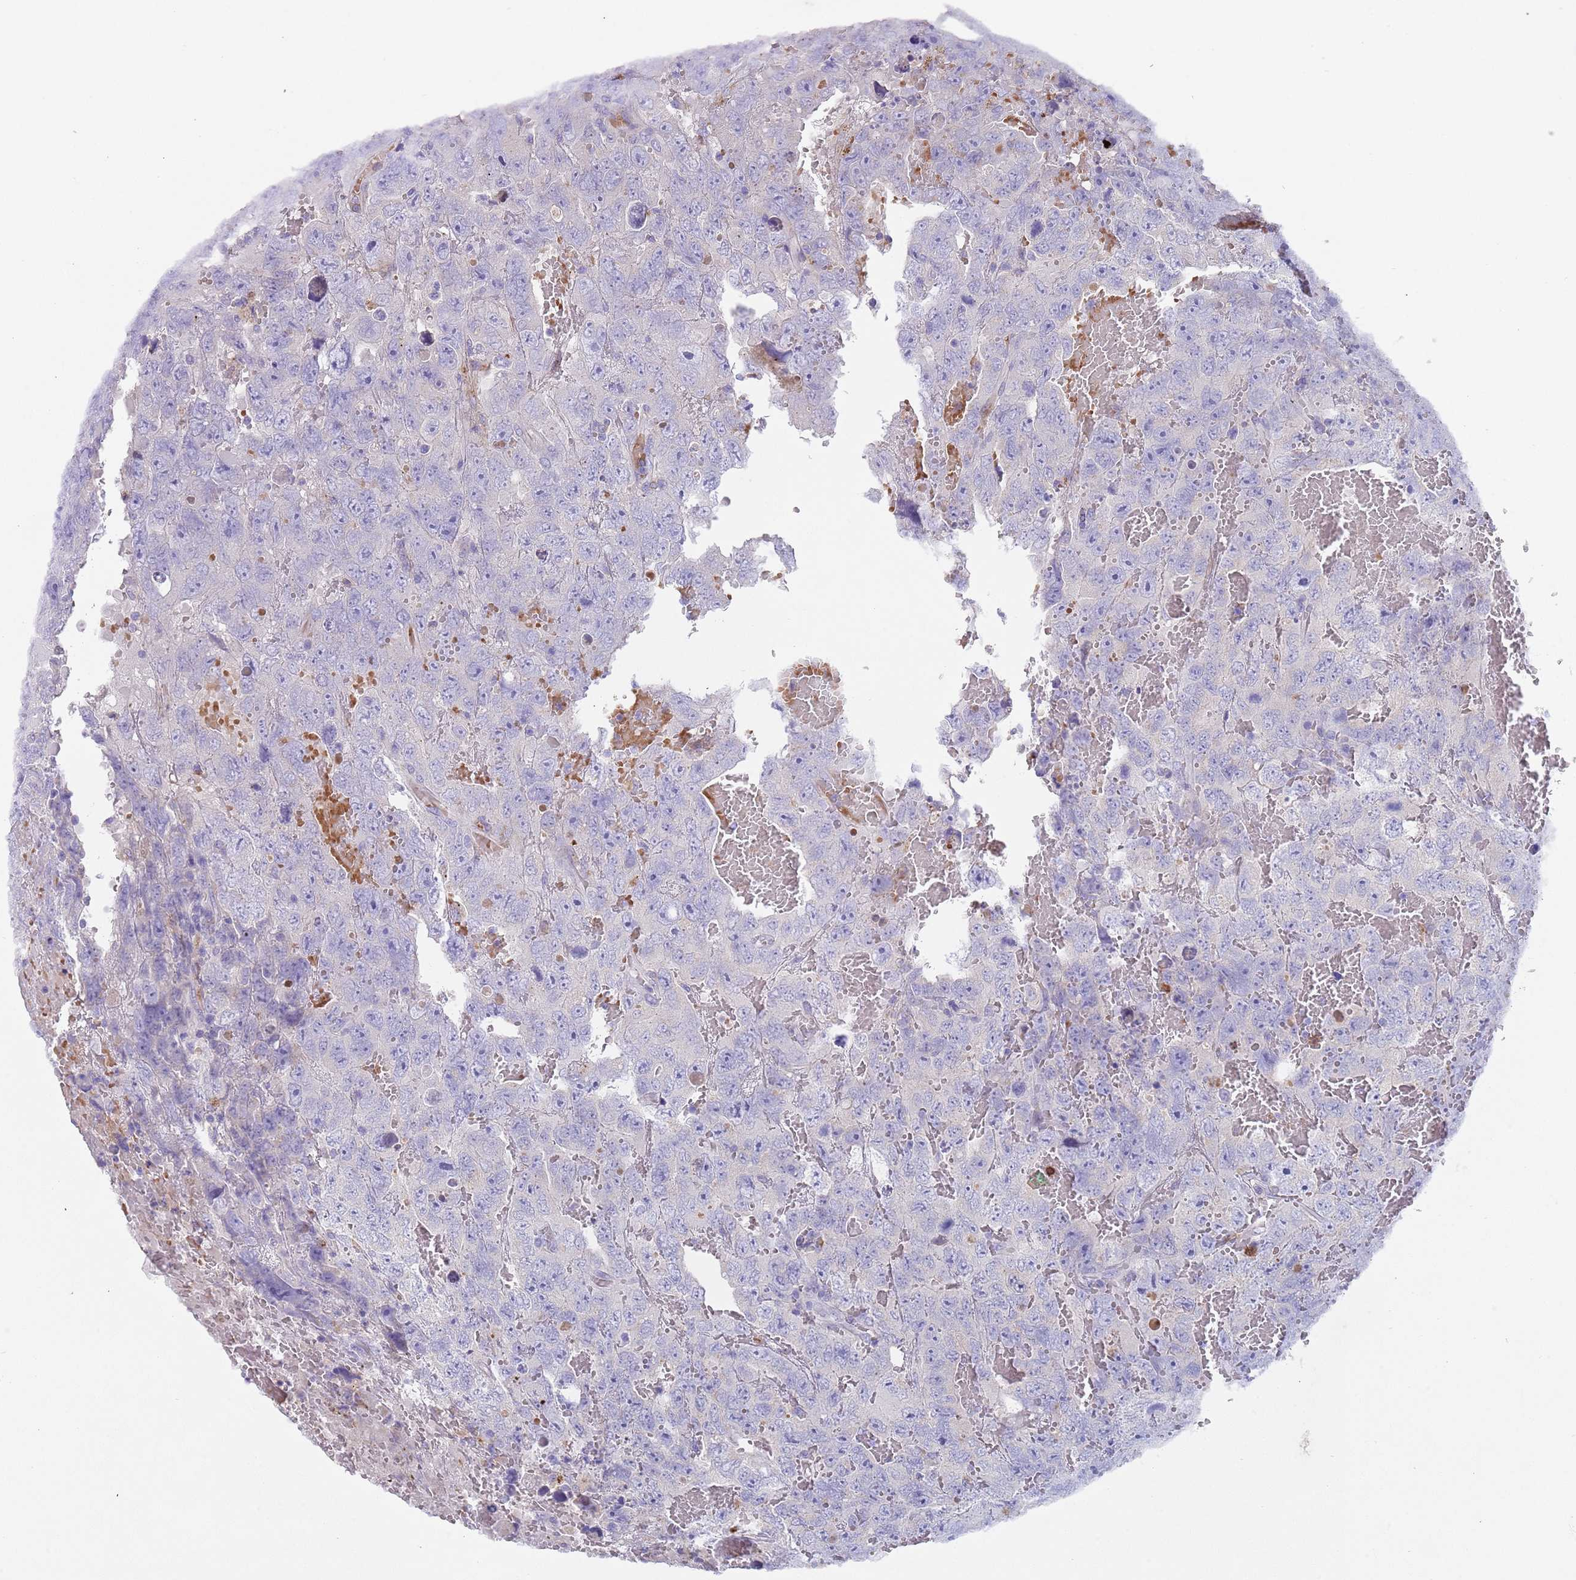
{"staining": {"intensity": "negative", "quantity": "none", "location": "none"}, "tissue": "testis cancer", "cell_type": "Tumor cells", "image_type": "cancer", "snomed": [{"axis": "morphology", "description": "Carcinoma, Embryonal, NOS"}, {"axis": "topography", "description": "Testis"}], "caption": "Immunohistochemistry (IHC) histopathology image of testis cancer (embryonal carcinoma) stained for a protein (brown), which demonstrates no expression in tumor cells. (Stains: DAB immunohistochemistry (IHC) with hematoxylin counter stain, Microscopy: brightfield microscopy at high magnification).", "gene": "TMEM251", "patient": {"sex": "male", "age": 45}}